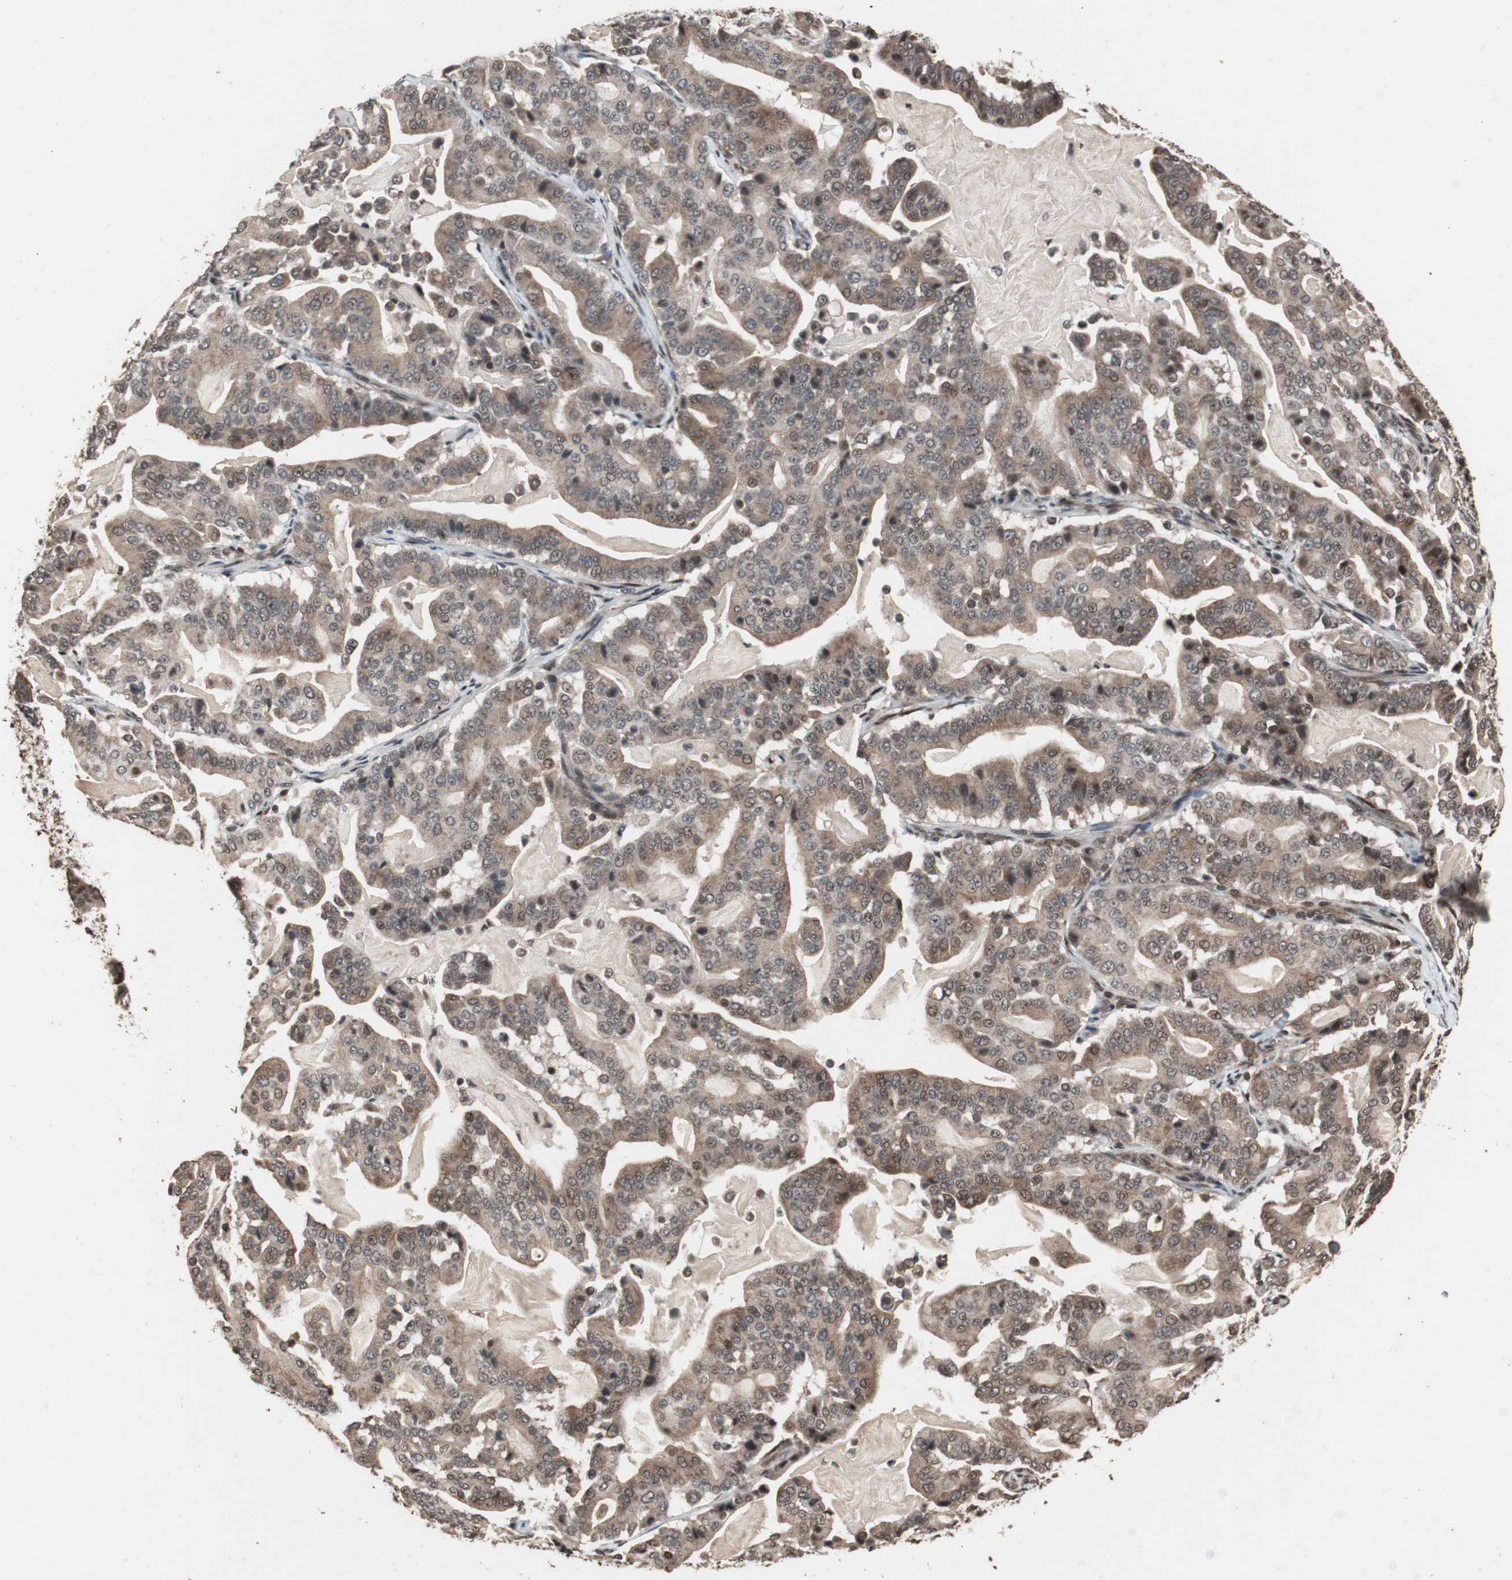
{"staining": {"intensity": "weak", "quantity": "25%-75%", "location": "cytoplasmic/membranous,nuclear"}, "tissue": "pancreatic cancer", "cell_type": "Tumor cells", "image_type": "cancer", "snomed": [{"axis": "morphology", "description": "Adenocarcinoma, NOS"}, {"axis": "topography", "description": "Pancreas"}], "caption": "Immunohistochemical staining of human pancreatic adenocarcinoma displays low levels of weak cytoplasmic/membranous and nuclear staining in about 25%-75% of tumor cells.", "gene": "ZFC3H1", "patient": {"sex": "male", "age": 63}}